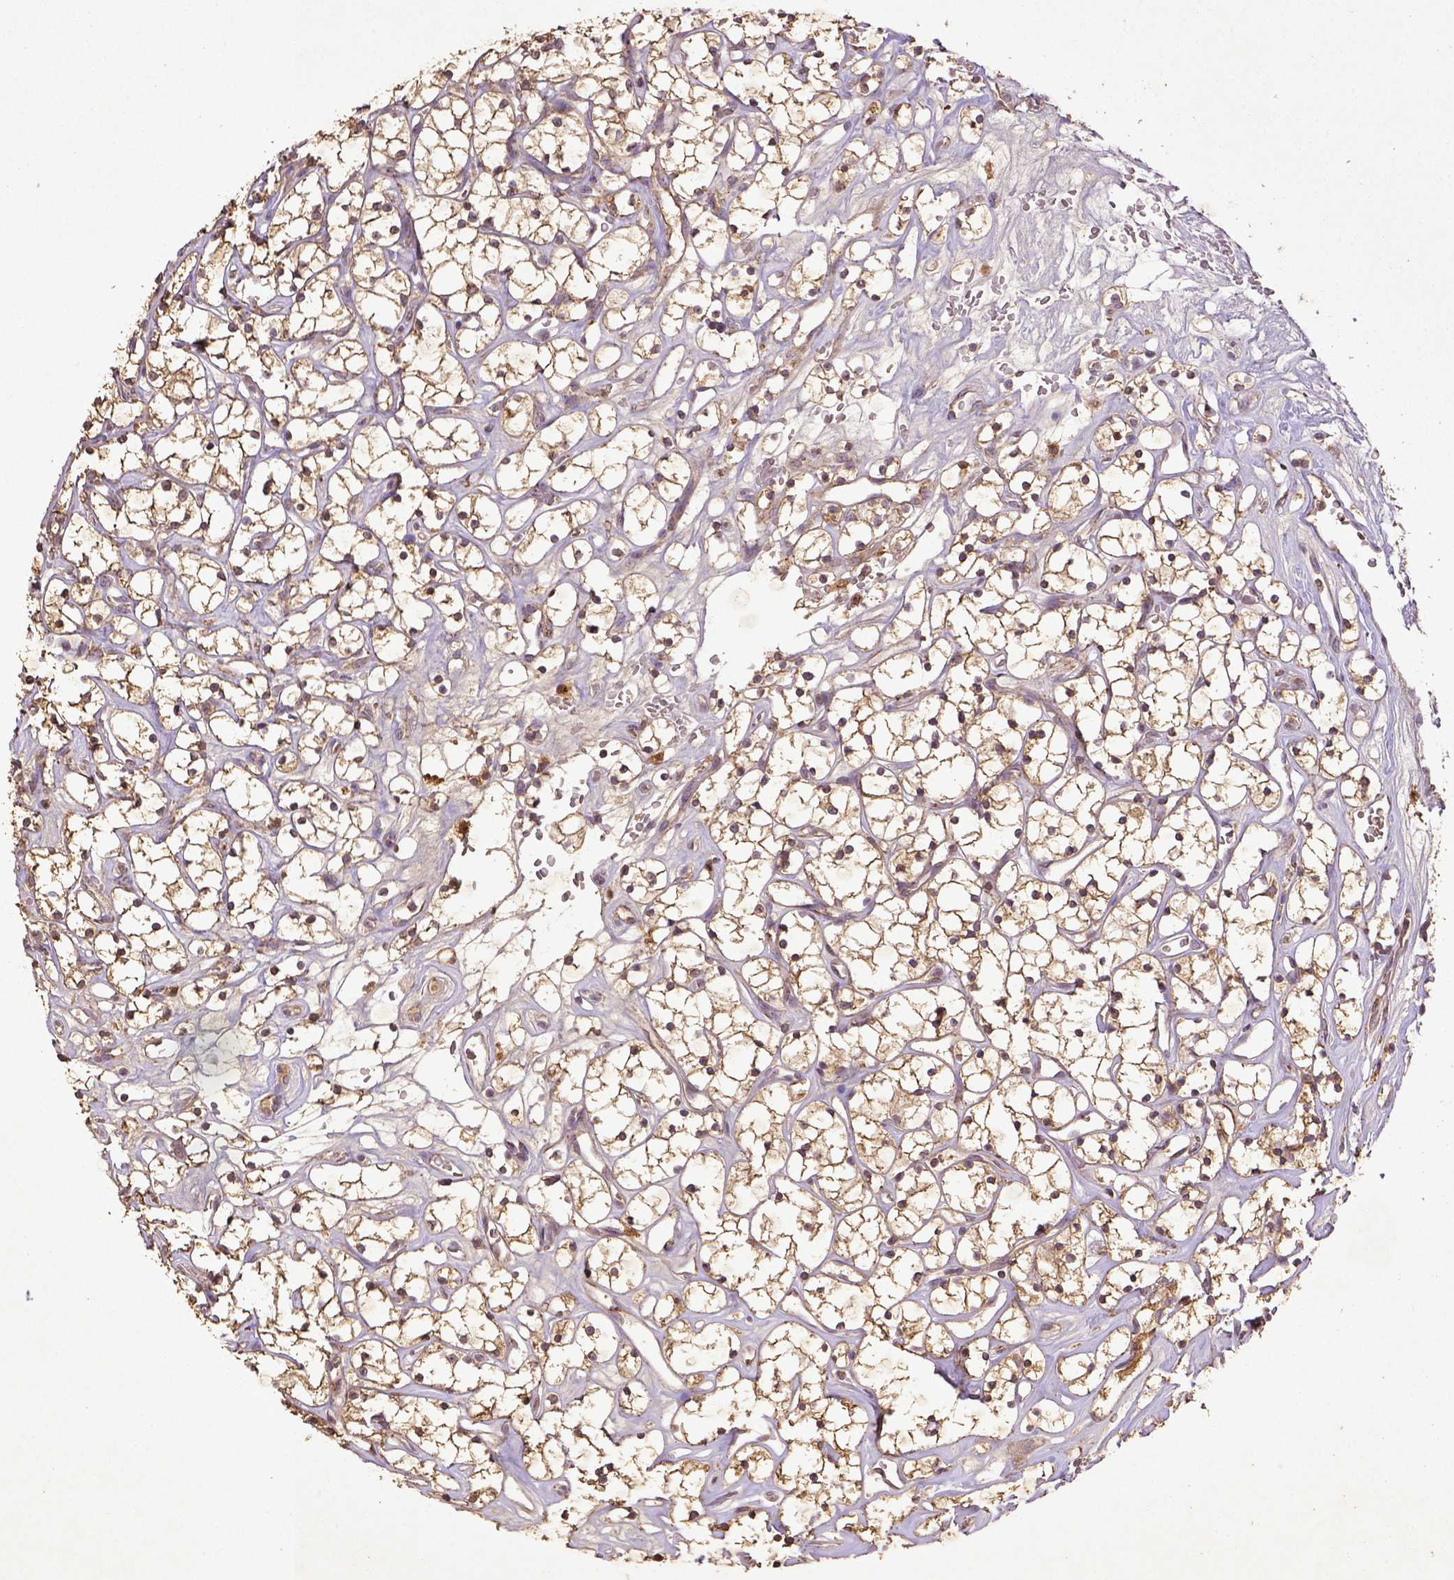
{"staining": {"intensity": "moderate", "quantity": ">75%", "location": "cytoplasmic/membranous"}, "tissue": "renal cancer", "cell_type": "Tumor cells", "image_type": "cancer", "snomed": [{"axis": "morphology", "description": "Adenocarcinoma, NOS"}, {"axis": "topography", "description": "Kidney"}], "caption": "There is medium levels of moderate cytoplasmic/membranous expression in tumor cells of renal cancer, as demonstrated by immunohistochemical staining (brown color).", "gene": "MT-CO1", "patient": {"sex": "female", "age": 64}}